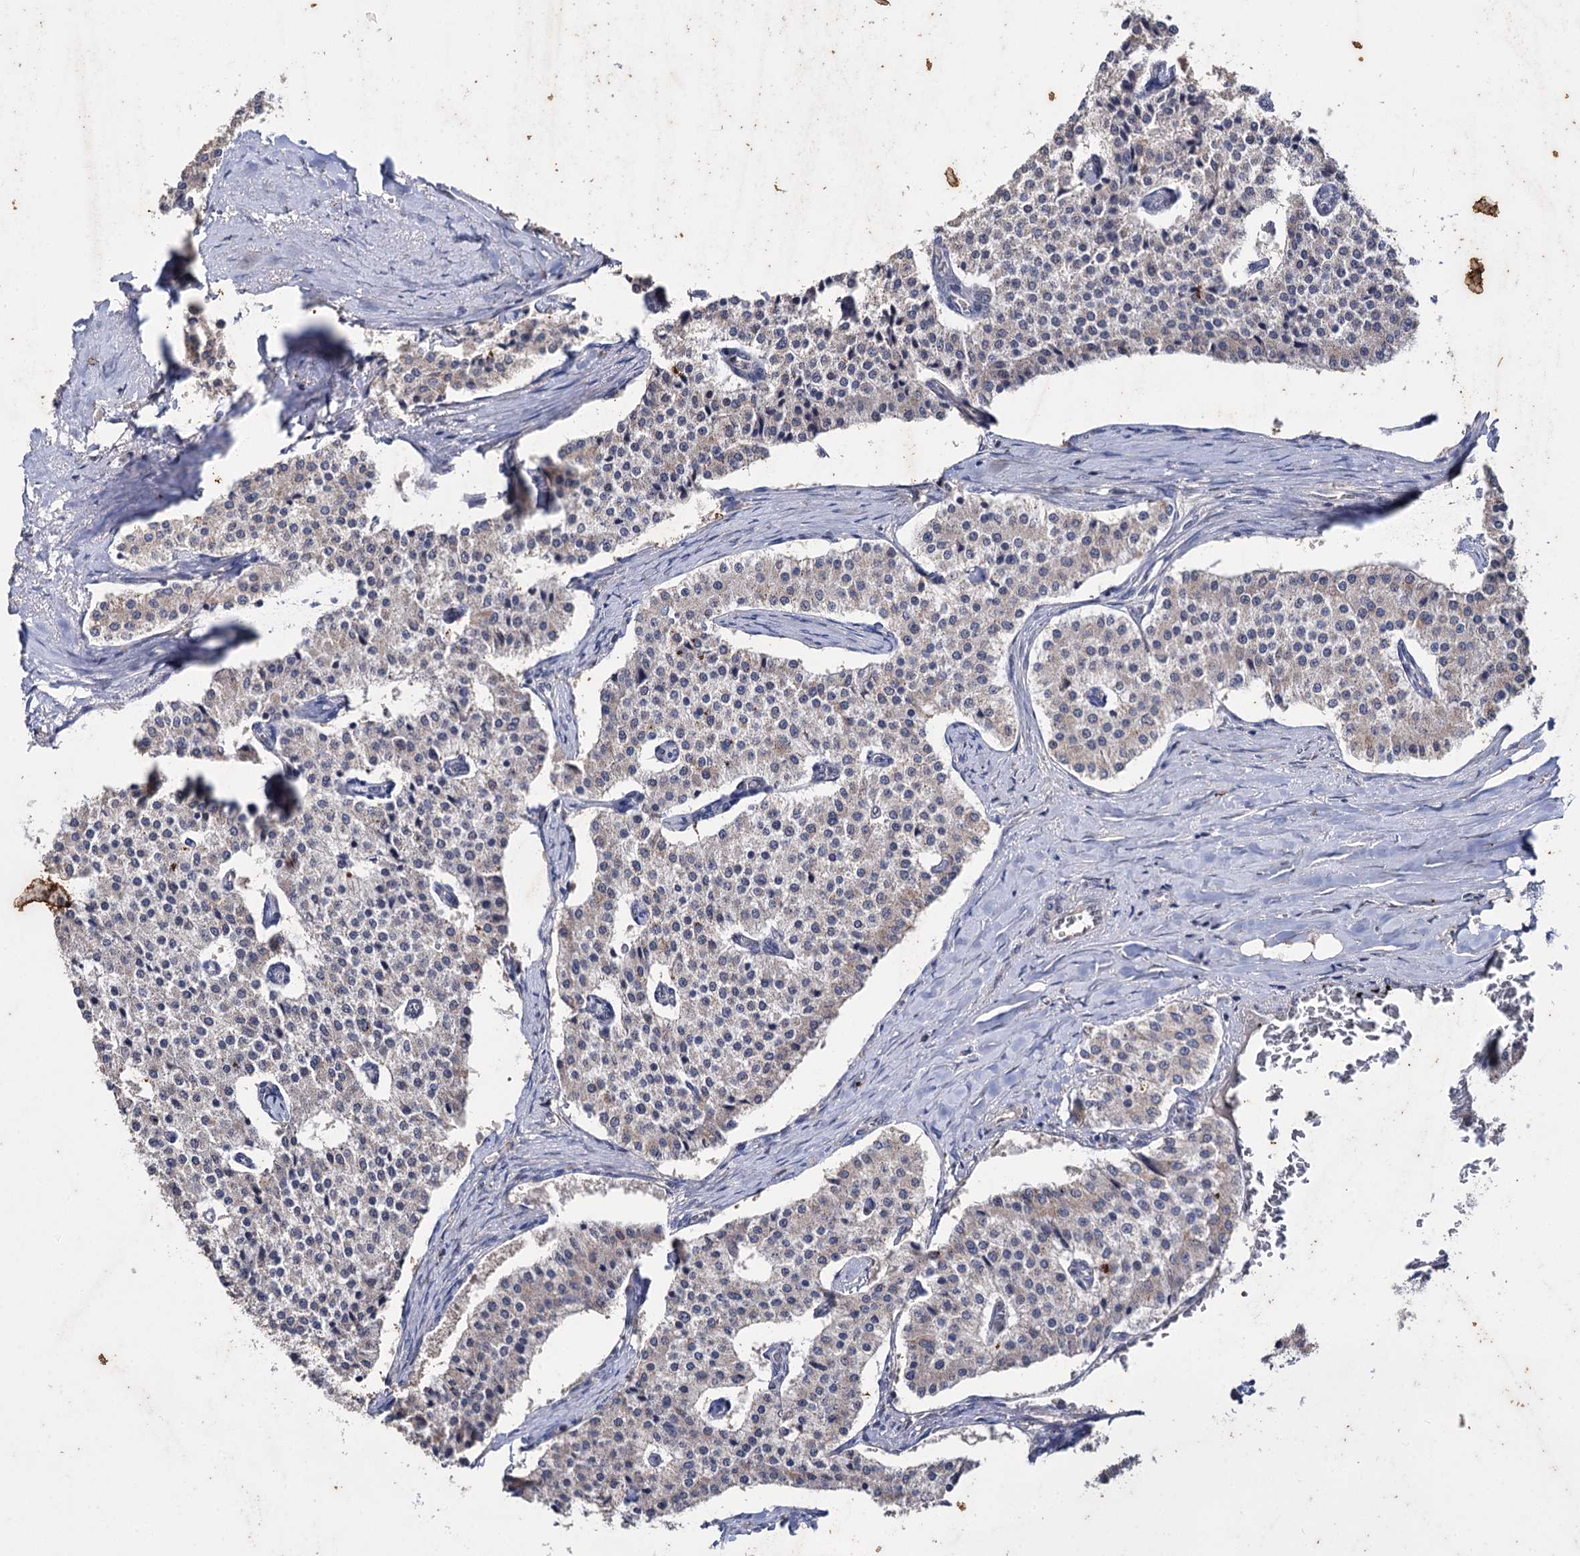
{"staining": {"intensity": "weak", "quantity": "25%-75%", "location": "cytoplasmic/membranous"}, "tissue": "carcinoid", "cell_type": "Tumor cells", "image_type": "cancer", "snomed": [{"axis": "morphology", "description": "Carcinoid, malignant, NOS"}, {"axis": "topography", "description": "Colon"}], "caption": "High-magnification brightfield microscopy of carcinoid stained with DAB (brown) and counterstained with hematoxylin (blue). tumor cells exhibit weak cytoplasmic/membranous staining is appreciated in about25%-75% of cells. The staining is performed using DAB (3,3'-diaminobenzidine) brown chromogen to label protein expression. The nuclei are counter-stained blue using hematoxylin.", "gene": "CLPB", "patient": {"sex": "female", "age": 52}}